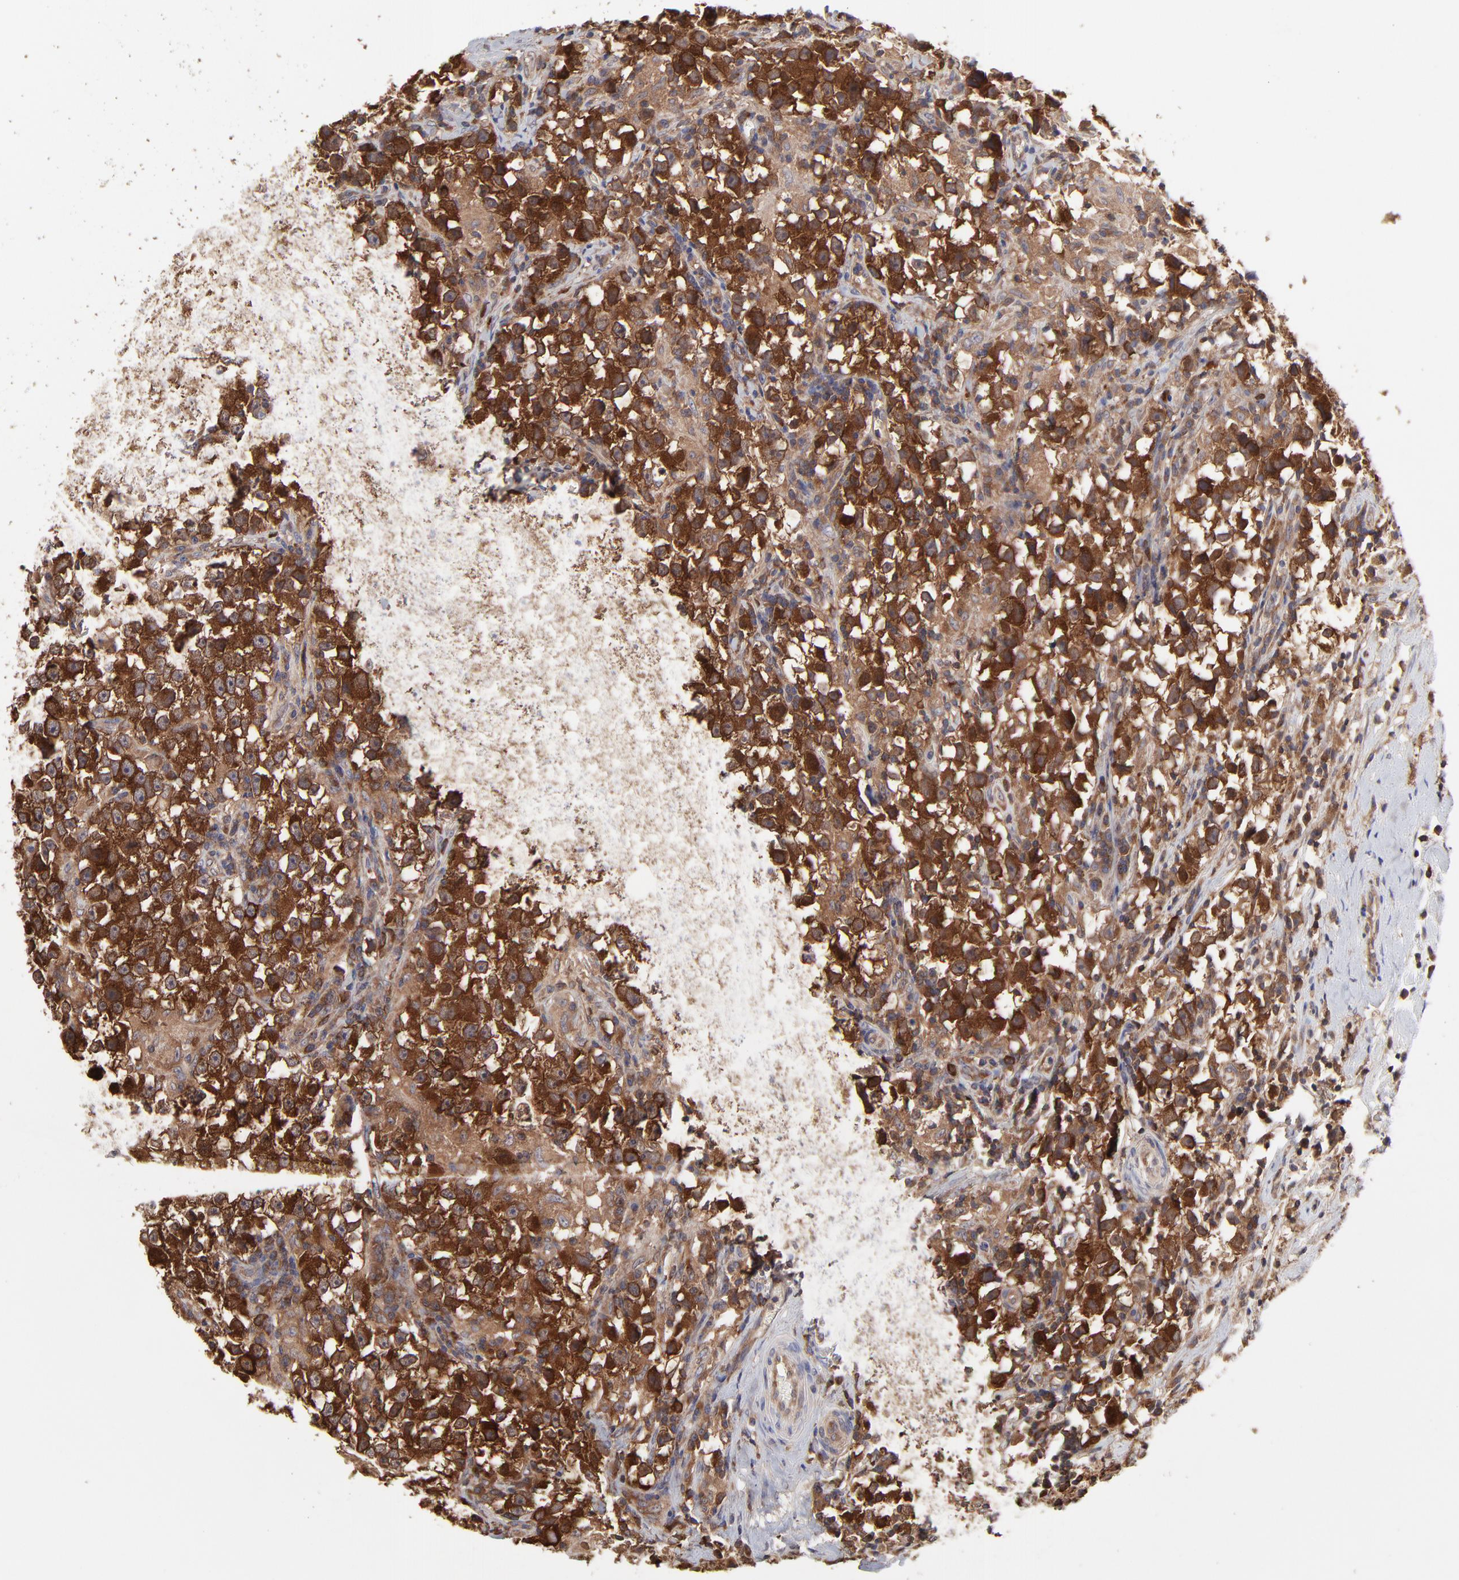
{"staining": {"intensity": "strong", "quantity": ">75%", "location": "cytoplasmic/membranous"}, "tissue": "testis cancer", "cell_type": "Tumor cells", "image_type": "cancer", "snomed": [{"axis": "morphology", "description": "Seminoma, NOS"}, {"axis": "topography", "description": "Testis"}], "caption": "High-power microscopy captured an IHC histopathology image of testis seminoma, revealing strong cytoplasmic/membranous positivity in approximately >75% of tumor cells.", "gene": "GART", "patient": {"sex": "male", "age": 33}}